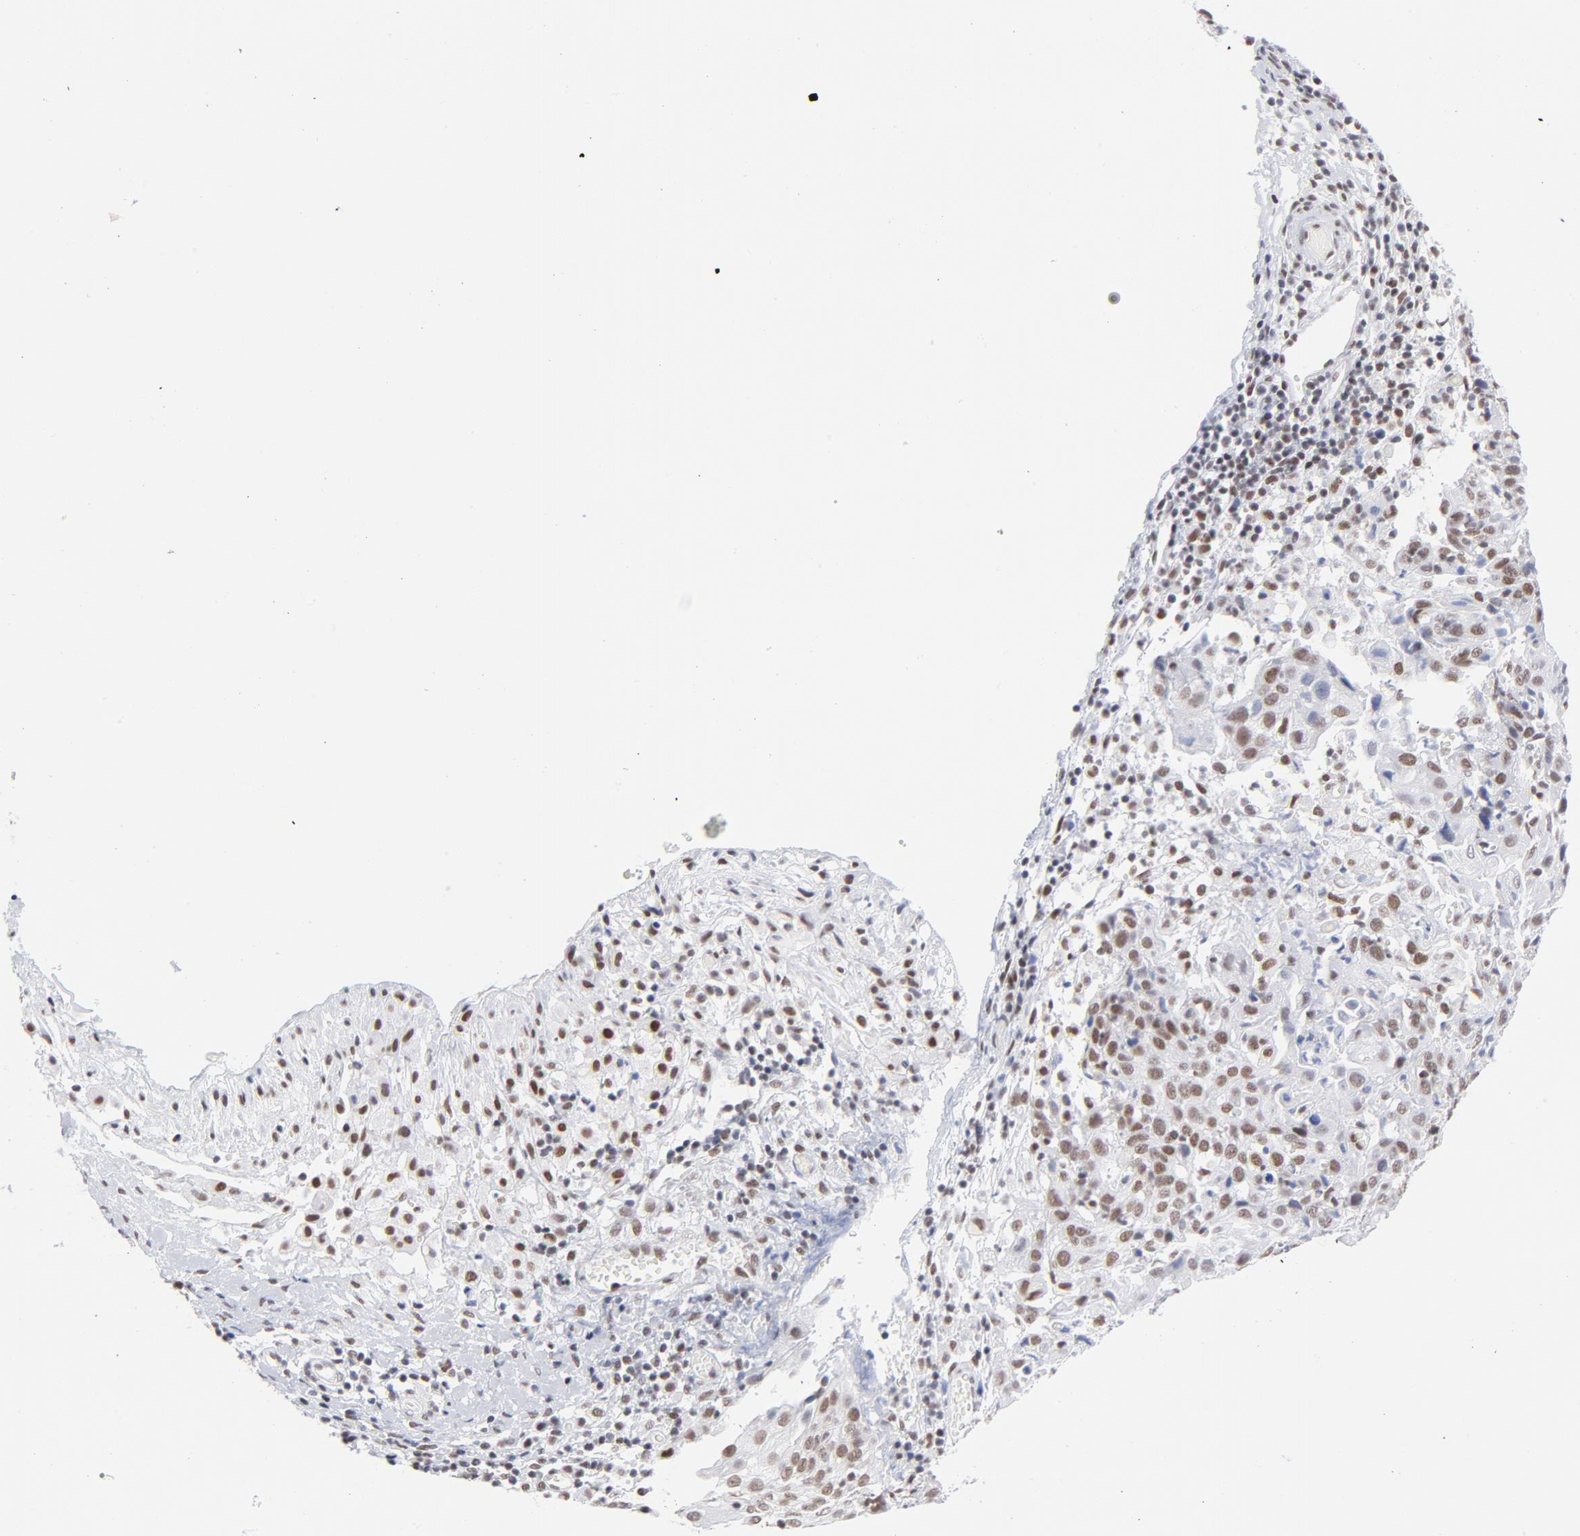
{"staining": {"intensity": "weak", "quantity": ">75%", "location": "nuclear"}, "tissue": "cervical cancer", "cell_type": "Tumor cells", "image_type": "cancer", "snomed": [{"axis": "morphology", "description": "Normal tissue, NOS"}, {"axis": "morphology", "description": "Squamous cell carcinoma, NOS"}, {"axis": "topography", "description": "Cervix"}], "caption": "Immunohistochemistry of human cervical cancer (squamous cell carcinoma) reveals low levels of weak nuclear expression in about >75% of tumor cells.", "gene": "ATF2", "patient": {"sex": "female", "age": 67}}